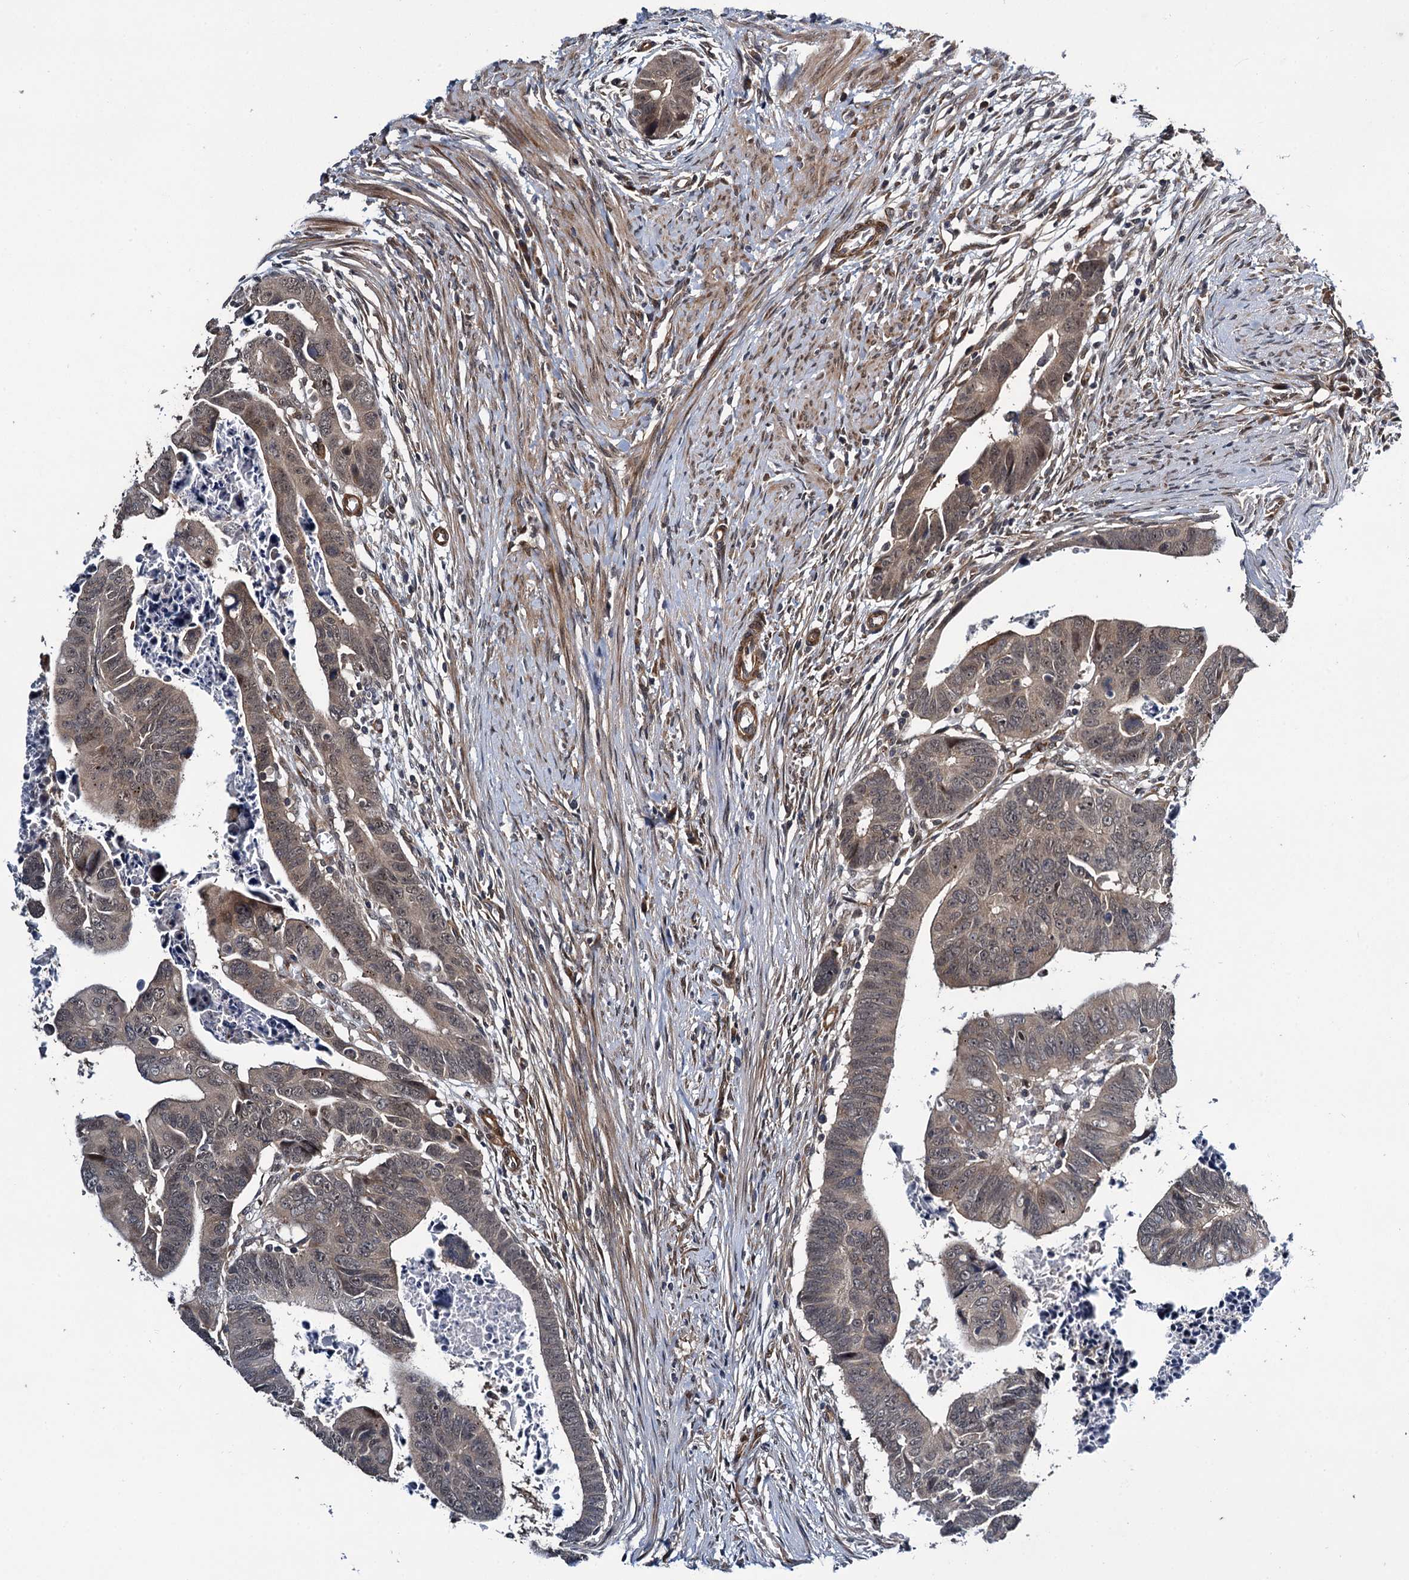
{"staining": {"intensity": "weak", "quantity": ">75%", "location": "cytoplasmic/membranous,nuclear"}, "tissue": "colorectal cancer", "cell_type": "Tumor cells", "image_type": "cancer", "snomed": [{"axis": "morphology", "description": "Adenocarcinoma, NOS"}, {"axis": "topography", "description": "Rectum"}], "caption": "Tumor cells exhibit low levels of weak cytoplasmic/membranous and nuclear positivity in approximately >75% of cells in human colorectal adenocarcinoma.", "gene": "ARHGAP42", "patient": {"sex": "female", "age": 65}}